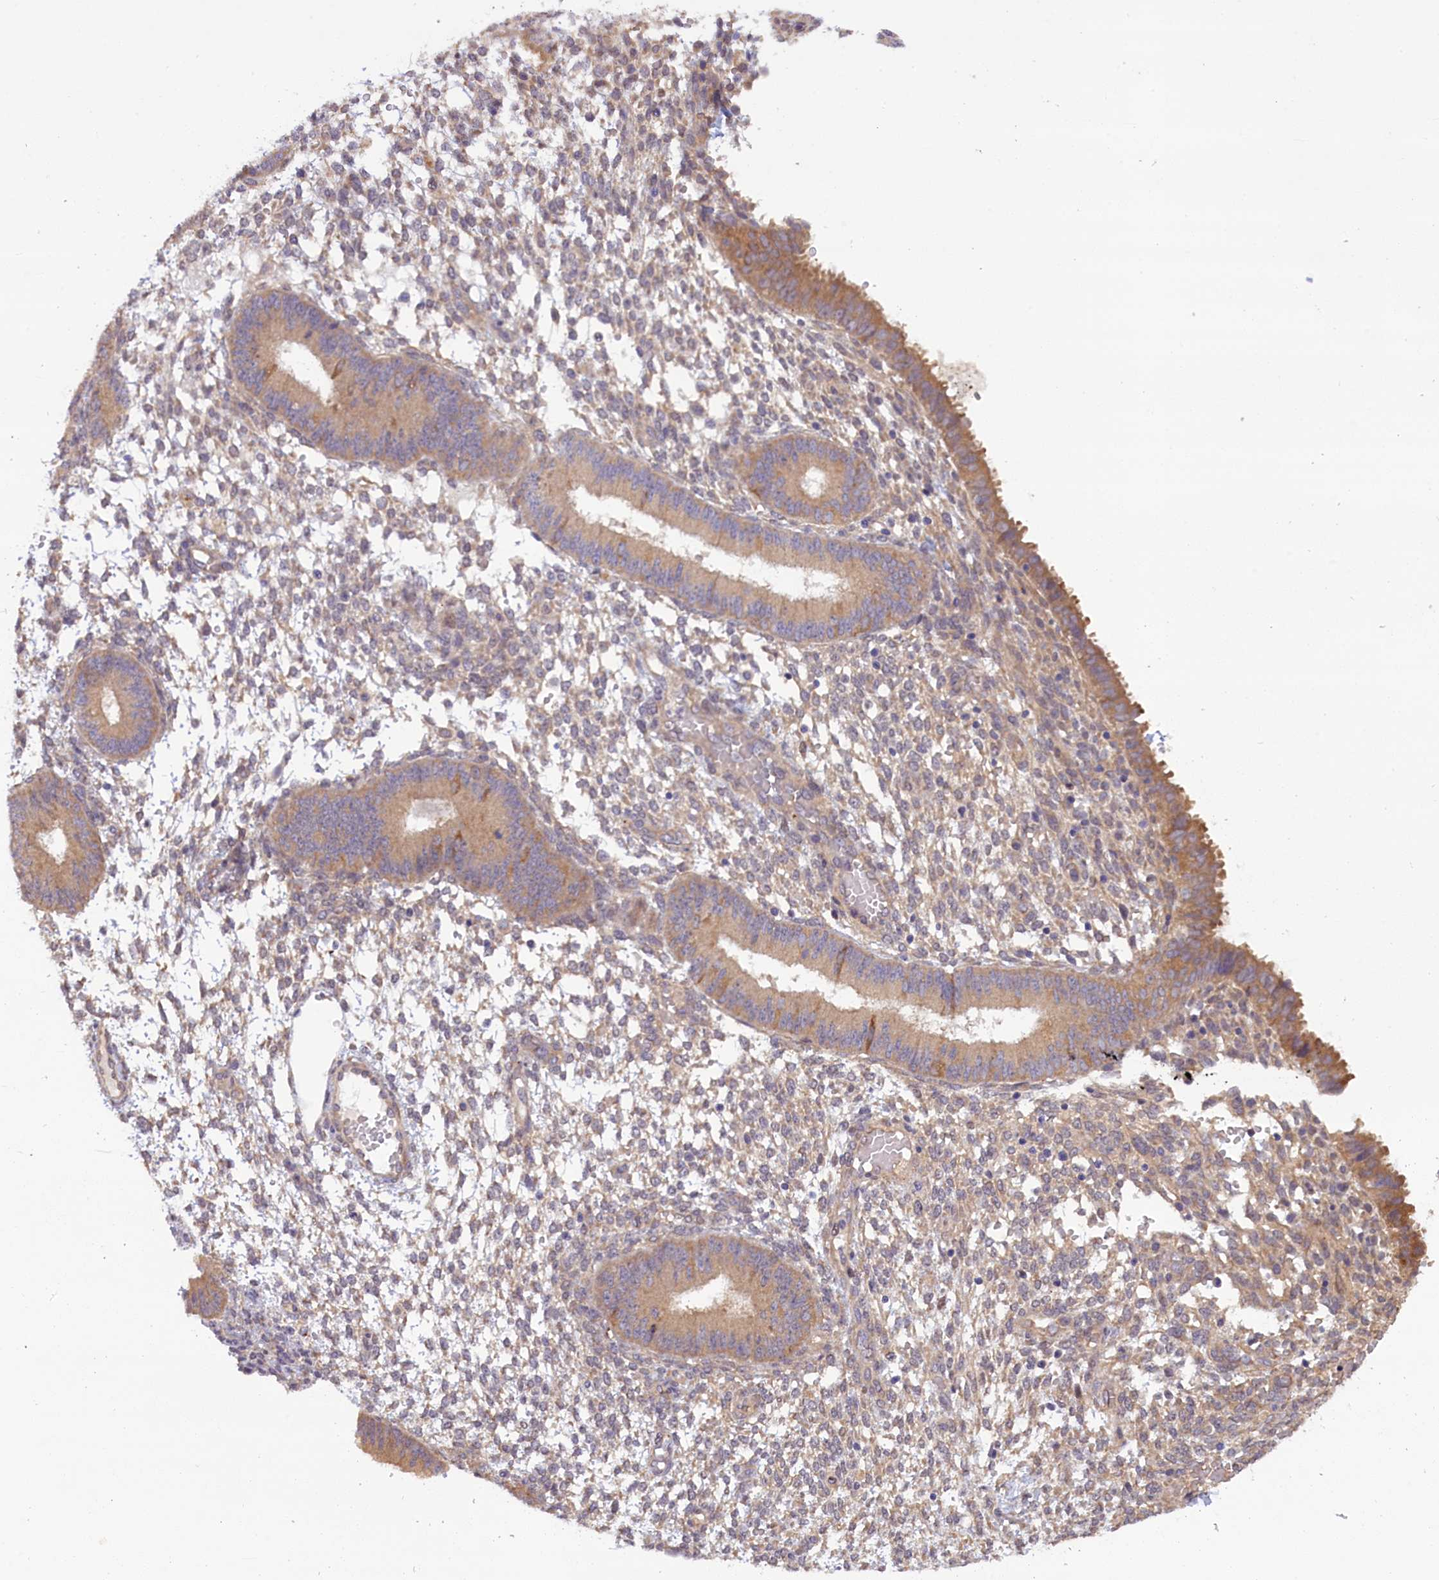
{"staining": {"intensity": "weak", "quantity": "25%-75%", "location": "cytoplasmic/membranous"}, "tissue": "endometrium", "cell_type": "Cells in endometrial stroma", "image_type": "normal", "snomed": [{"axis": "morphology", "description": "Normal tissue, NOS"}, {"axis": "topography", "description": "Endometrium"}], "caption": "This micrograph demonstrates immunohistochemistry staining of unremarkable endometrium, with low weak cytoplasmic/membranous staining in approximately 25%-75% of cells in endometrial stroma.", "gene": "CCDC9B", "patient": {"sex": "female", "age": 49}}